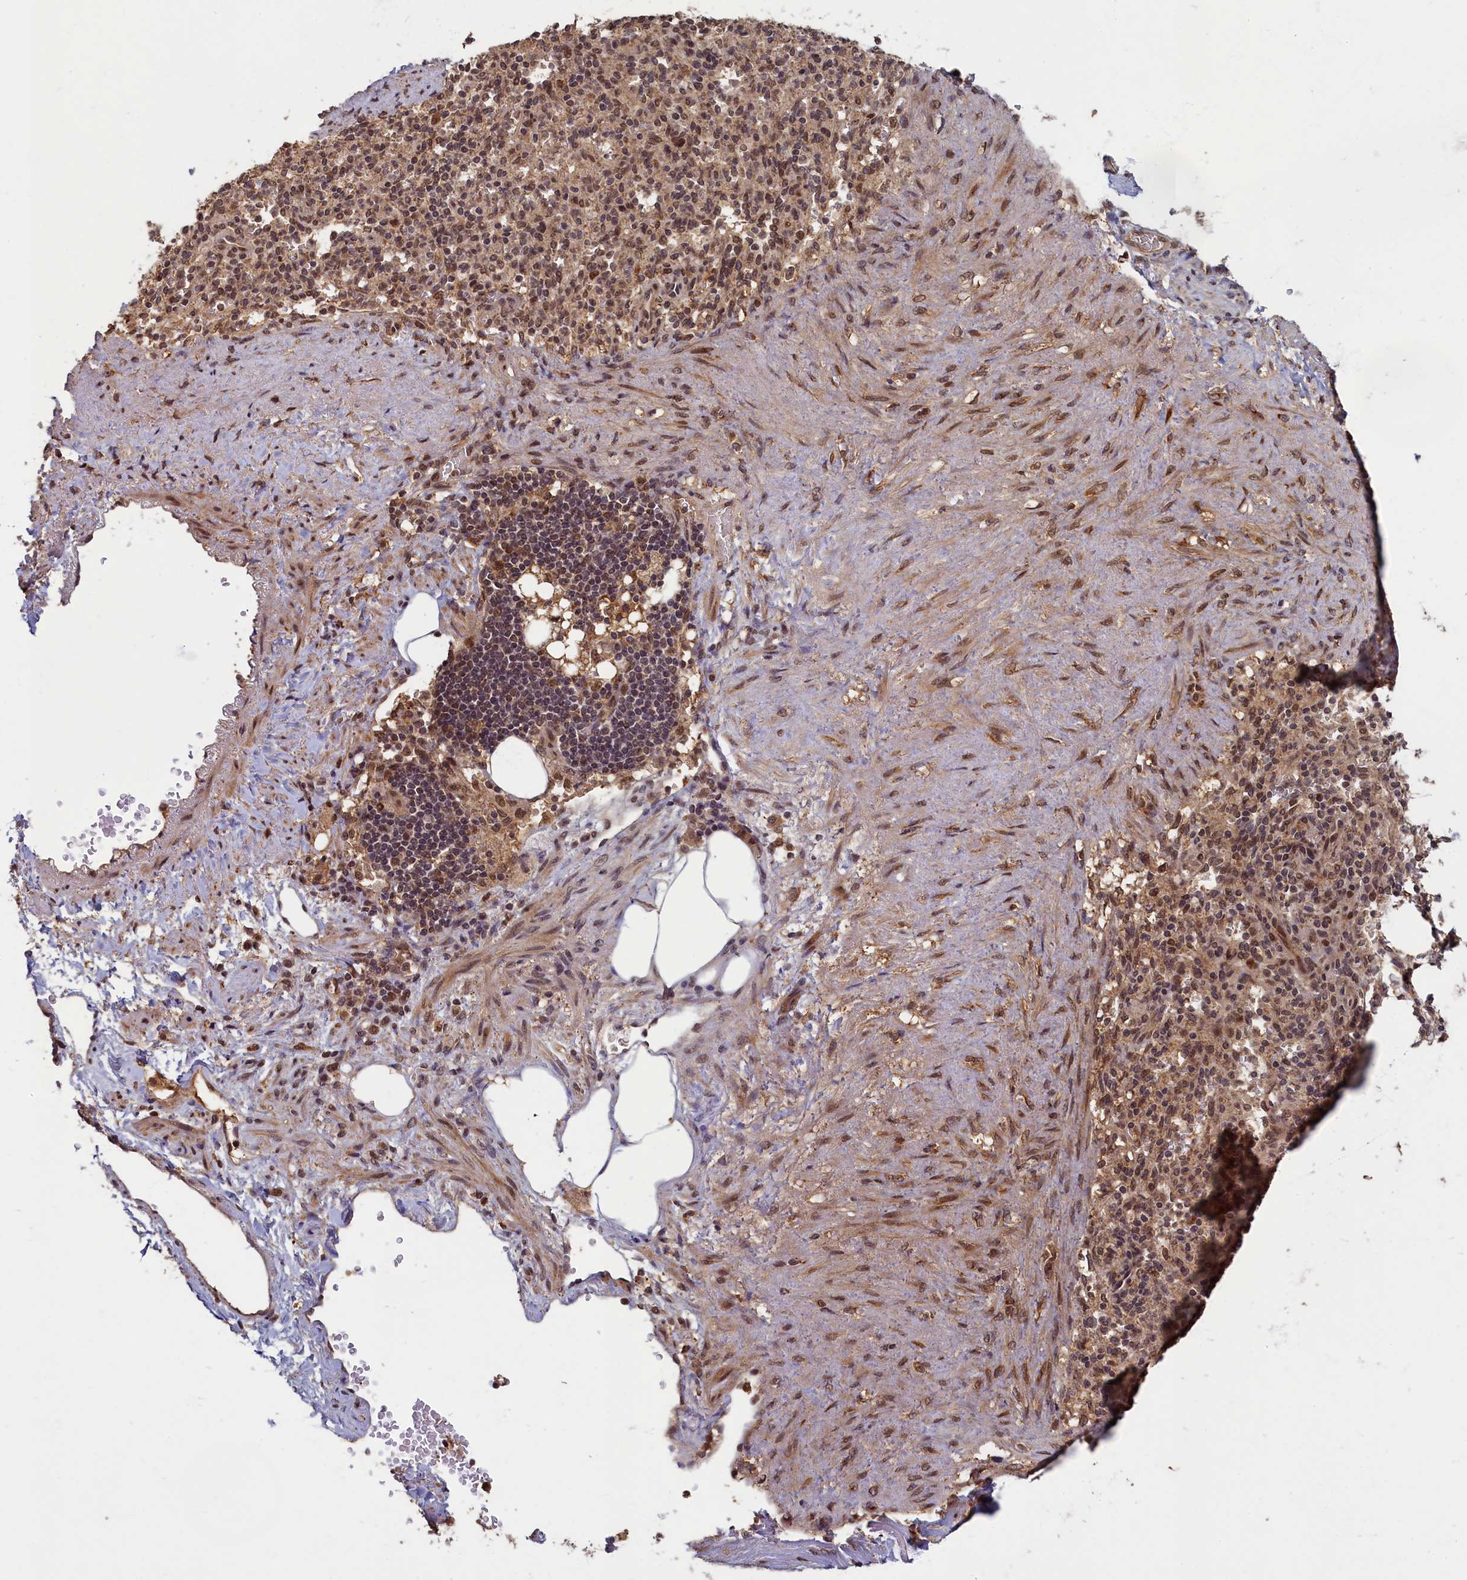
{"staining": {"intensity": "moderate", "quantity": "<25%", "location": "cytoplasmic/membranous,nuclear"}, "tissue": "spleen", "cell_type": "Cells in red pulp", "image_type": "normal", "snomed": [{"axis": "morphology", "description": "Normal tissue, NOS"}, {"axis": "topography", "description": "Spleen"}], "caption": "High-power microscopy captured an IHC photomicrograph of normal spleen, revealing moderate cytoplasmic/membranous,nuclear positivity in about <25% of cells in red pulp.", "gene": "BRCA1", "patient": {"sex": "female", "age": 74}}